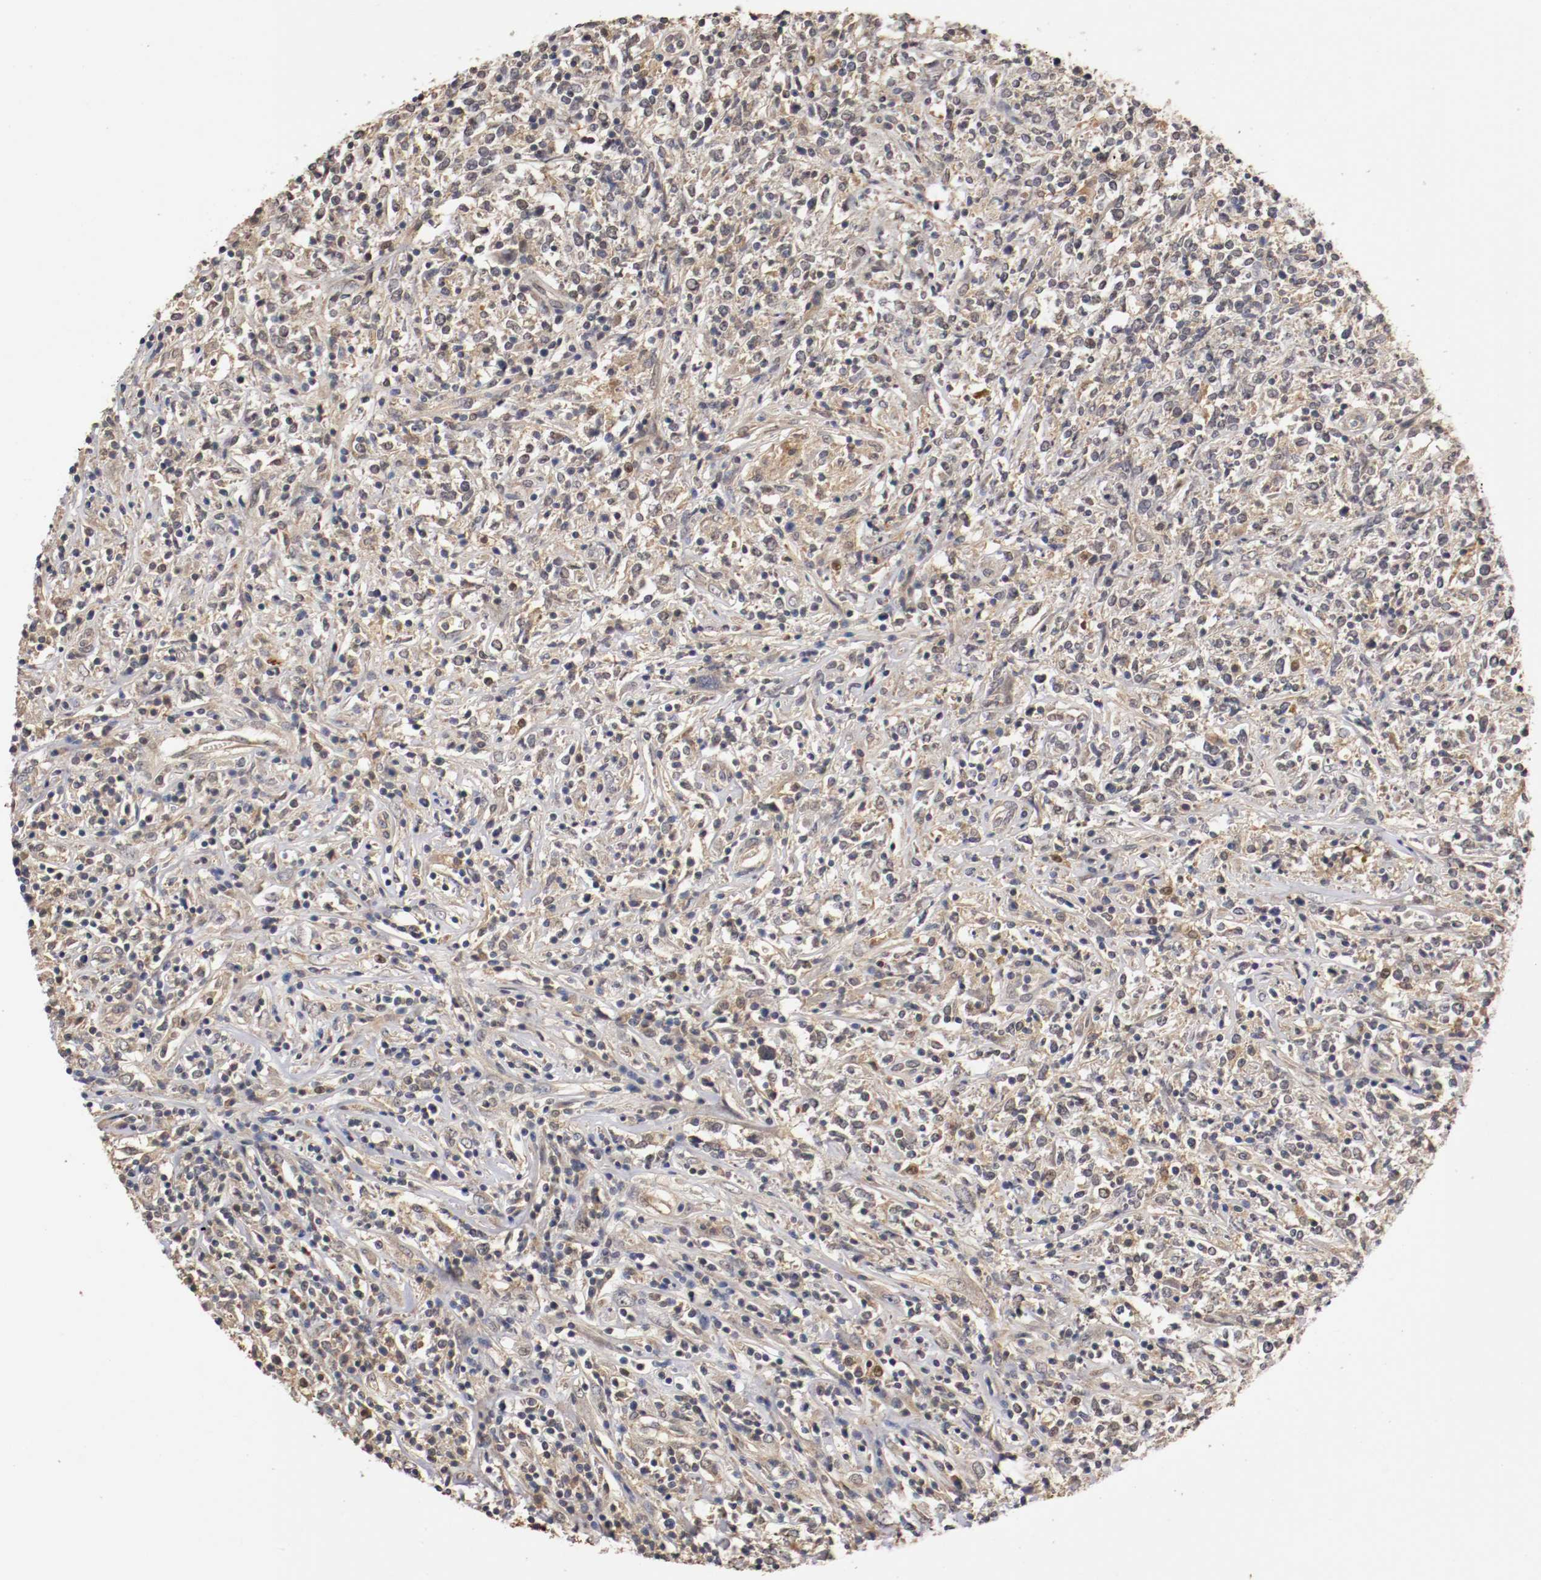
{"staining": {"intensity": "weak", "quantity": "25%-75%", "location": "cytoplasmic/membranous"}, "tissue": "lymphoma", "cell_type": "Tumor cells", "image_type": "cancer", "snomed": [{"axis": "morphology", "description": "Malignant lymphoma, non-Hodgkin's type, High grade"}, {"axis": "topography", "description": "Lymph node"}], "caption": "Immunohistochemical staining of human lymphoma exhibits weak cytoplasmic/membranous protein staining in about 25%-75% of tumor cells.", "gene": "TNFRSF1B", "patient": {"sex": "female", "age": 84}}